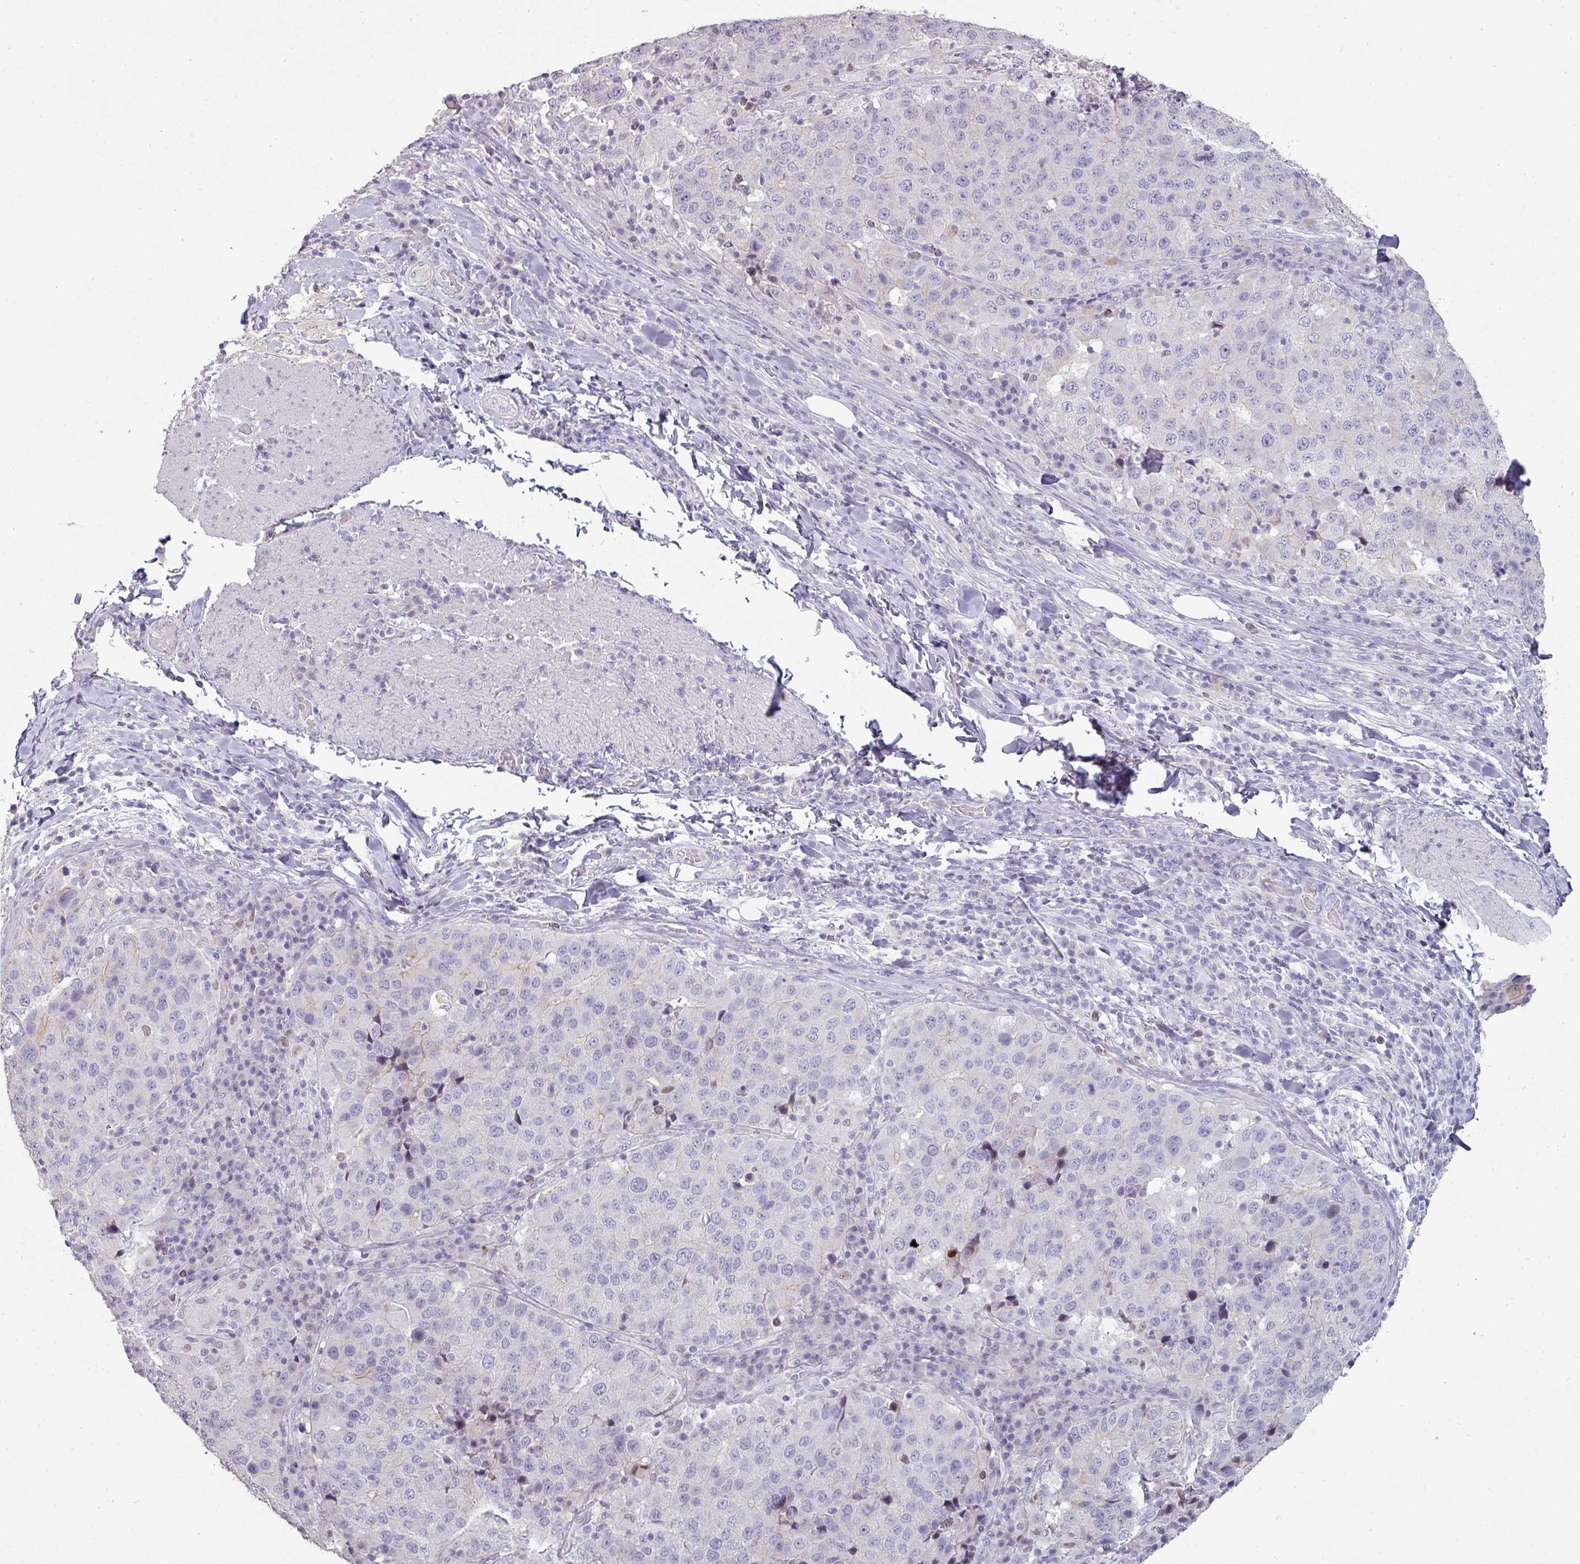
{"staining": {"intensity": "negative", "quantity": "none", "location": "none"}, "tissue": "stomach cancer", "cell_type": "Tumor cells", "image_type": "cancer", "snomed": [{"axis": "morphology", "description": "Adenocarcinoma, NOS"}, {"axis": "topography", "description": "Stomach"}], "caption": "Stomach adenocarcinoma was stained to show a protein in brown. There is no significant expression in tumor cells.", "gene": "GTF2H3", "patient": {"sex": "male", "age": 71}}